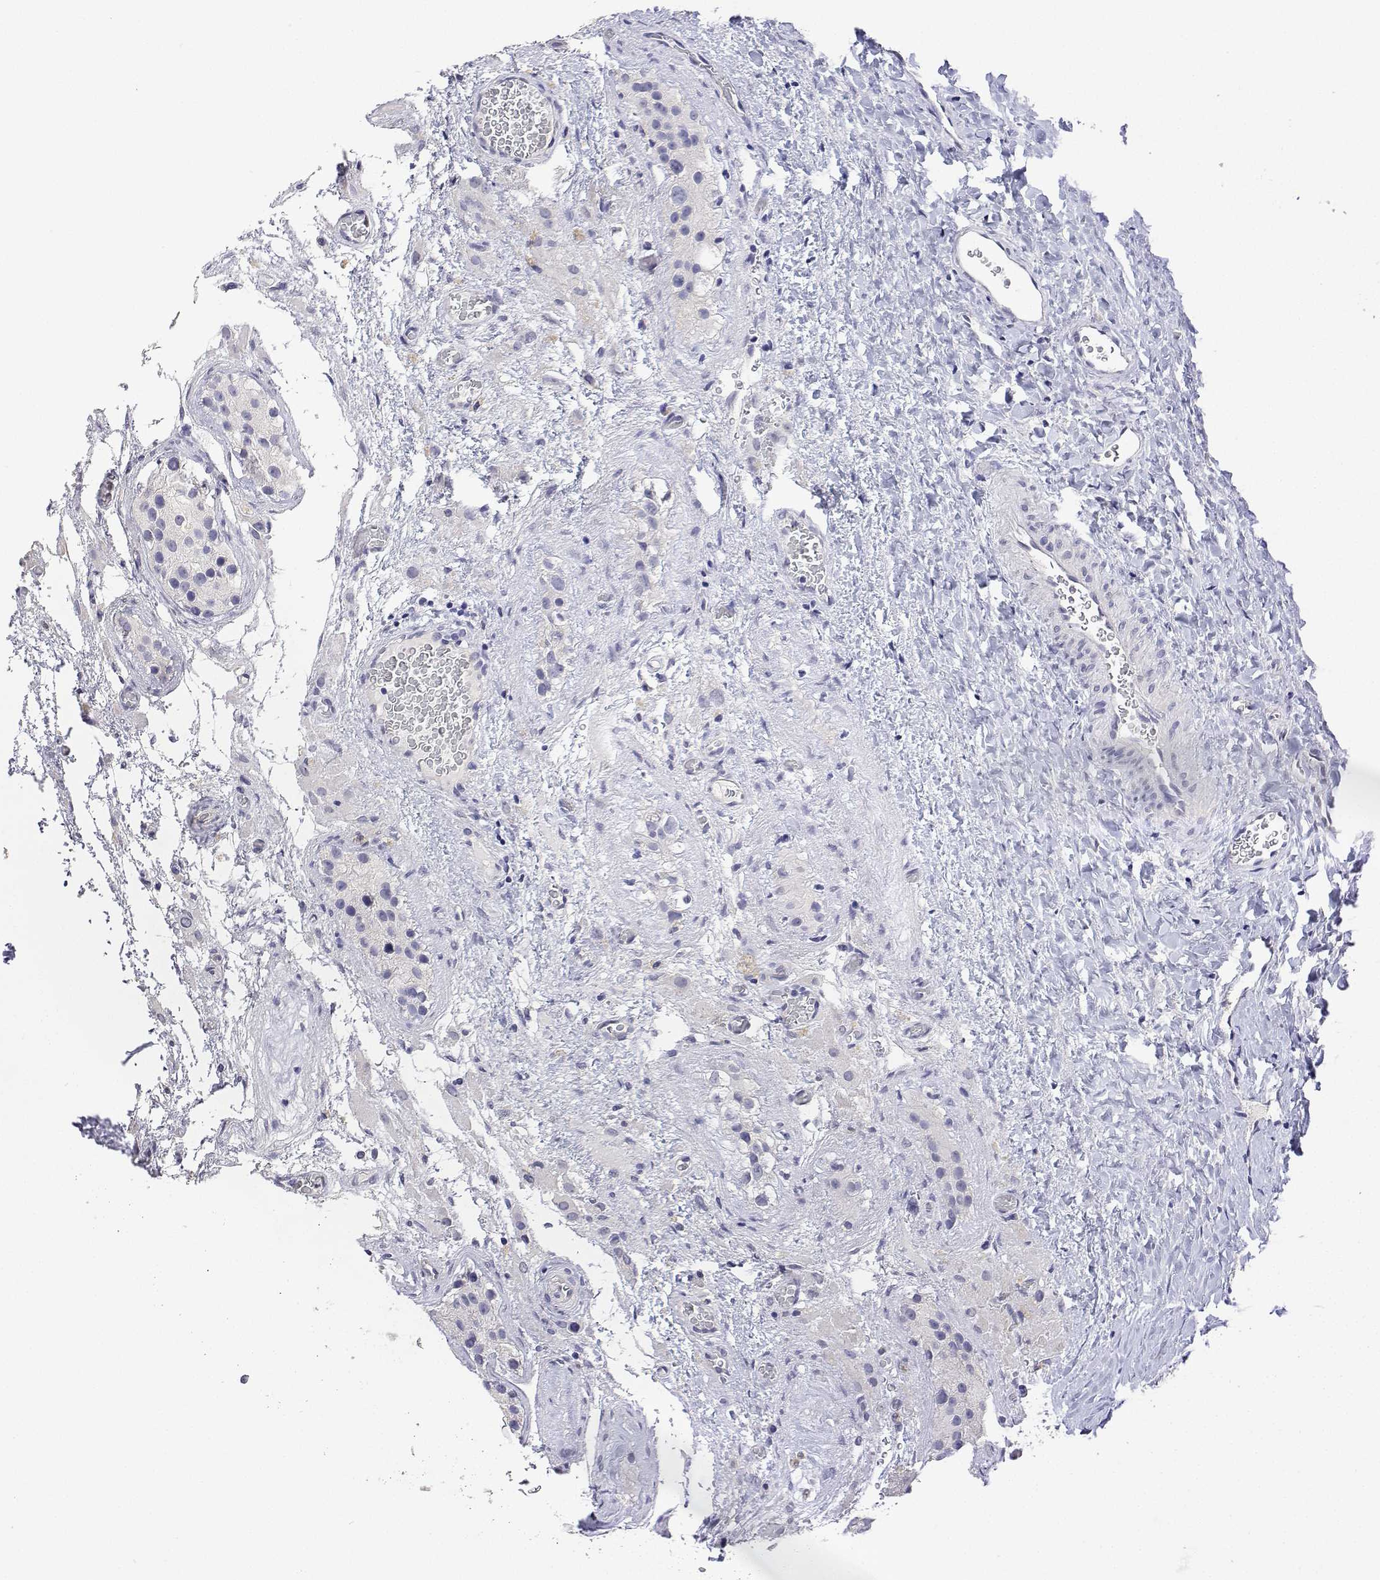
{"staining": {"intensity": "negative", "quantity": "none", "location": "none"}, "tissue": "testis cancer", "cell_type": "Tumor cells", "image_type": "cancer", "snomed": [{"axis": "morphology", "description": "Carcinoma, Embryonal, NOS"}, {"axis": "topography", "description": "Testis"}], "caption": "Immunohistochemistry (IHC) photomicrograph of human embryonal carcinoma (testis) stained for a protein (brown), which demonstrates no staining in tumor cells. (Stains: DAB (3,3'-diaminobenzidine) immunohistochemistry (IHC) with hematoxylin counter stain, Microscopy: brightfield microscopy at high magnification).", "gene": "PLCB1", "patient": {"sex": "male", "age": 26}}